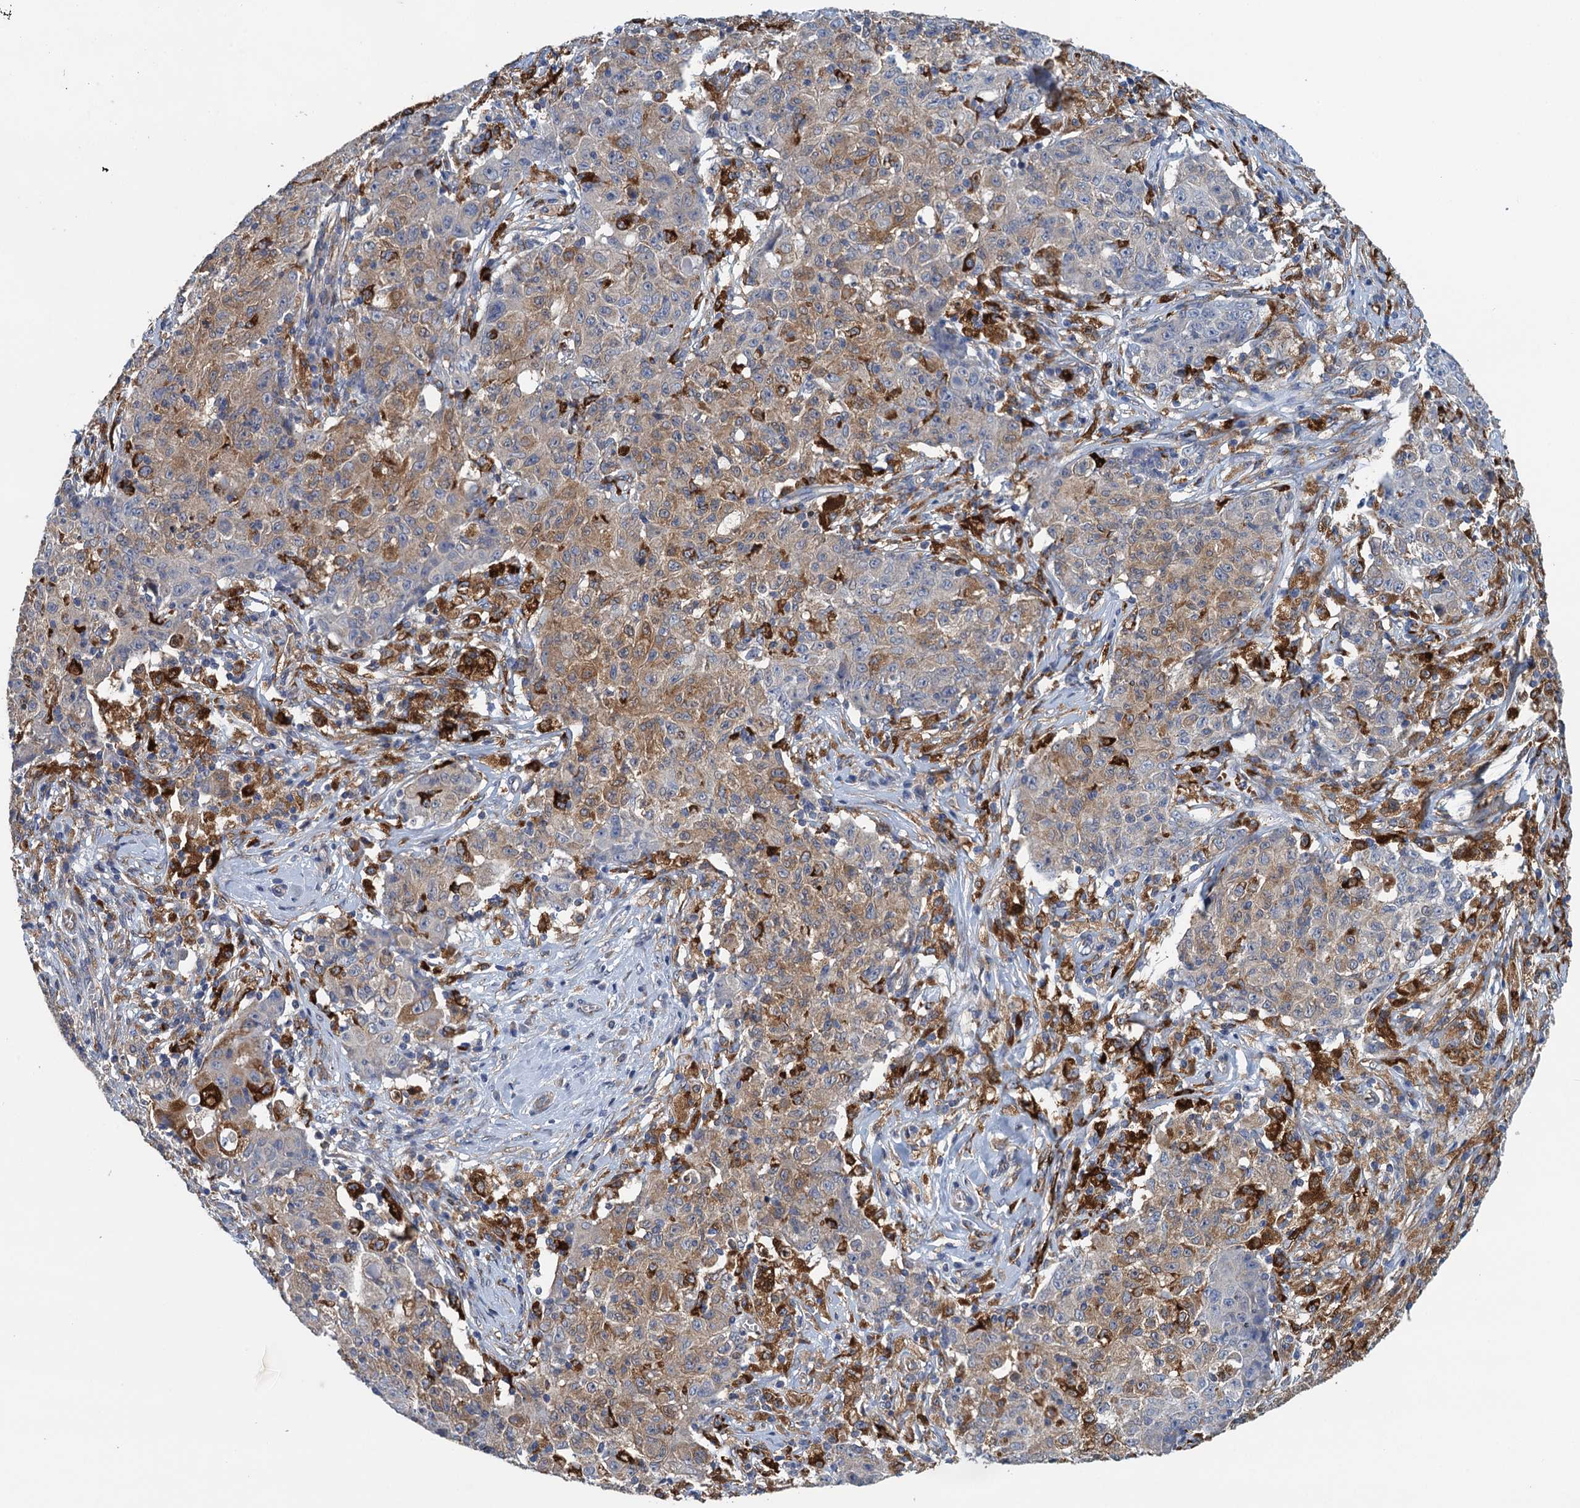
{"staining": {"intensity": "moderate", "quantity": ">75%", "location": "cytoplasmic/membranous"}, "tissue": "ovarian cancer", "cell_type": "Tumor cells", "image_type": "cancer", "snomed": [{"axis": "morphology", "description": "Carcinoma, endometroid"}, {"axis": "topography", "description": "Ovary"}], "caption": "Endometroid carcinoma (ovarian) stained with IHC demonstrates moderate cytoplasmic/membranous staining in about >75% of tumor cells. (DAB IHC with brightfield microscopy, high magnification).", "gene": "RSAD2", "patient": {"sex": "female", "age": 42}}